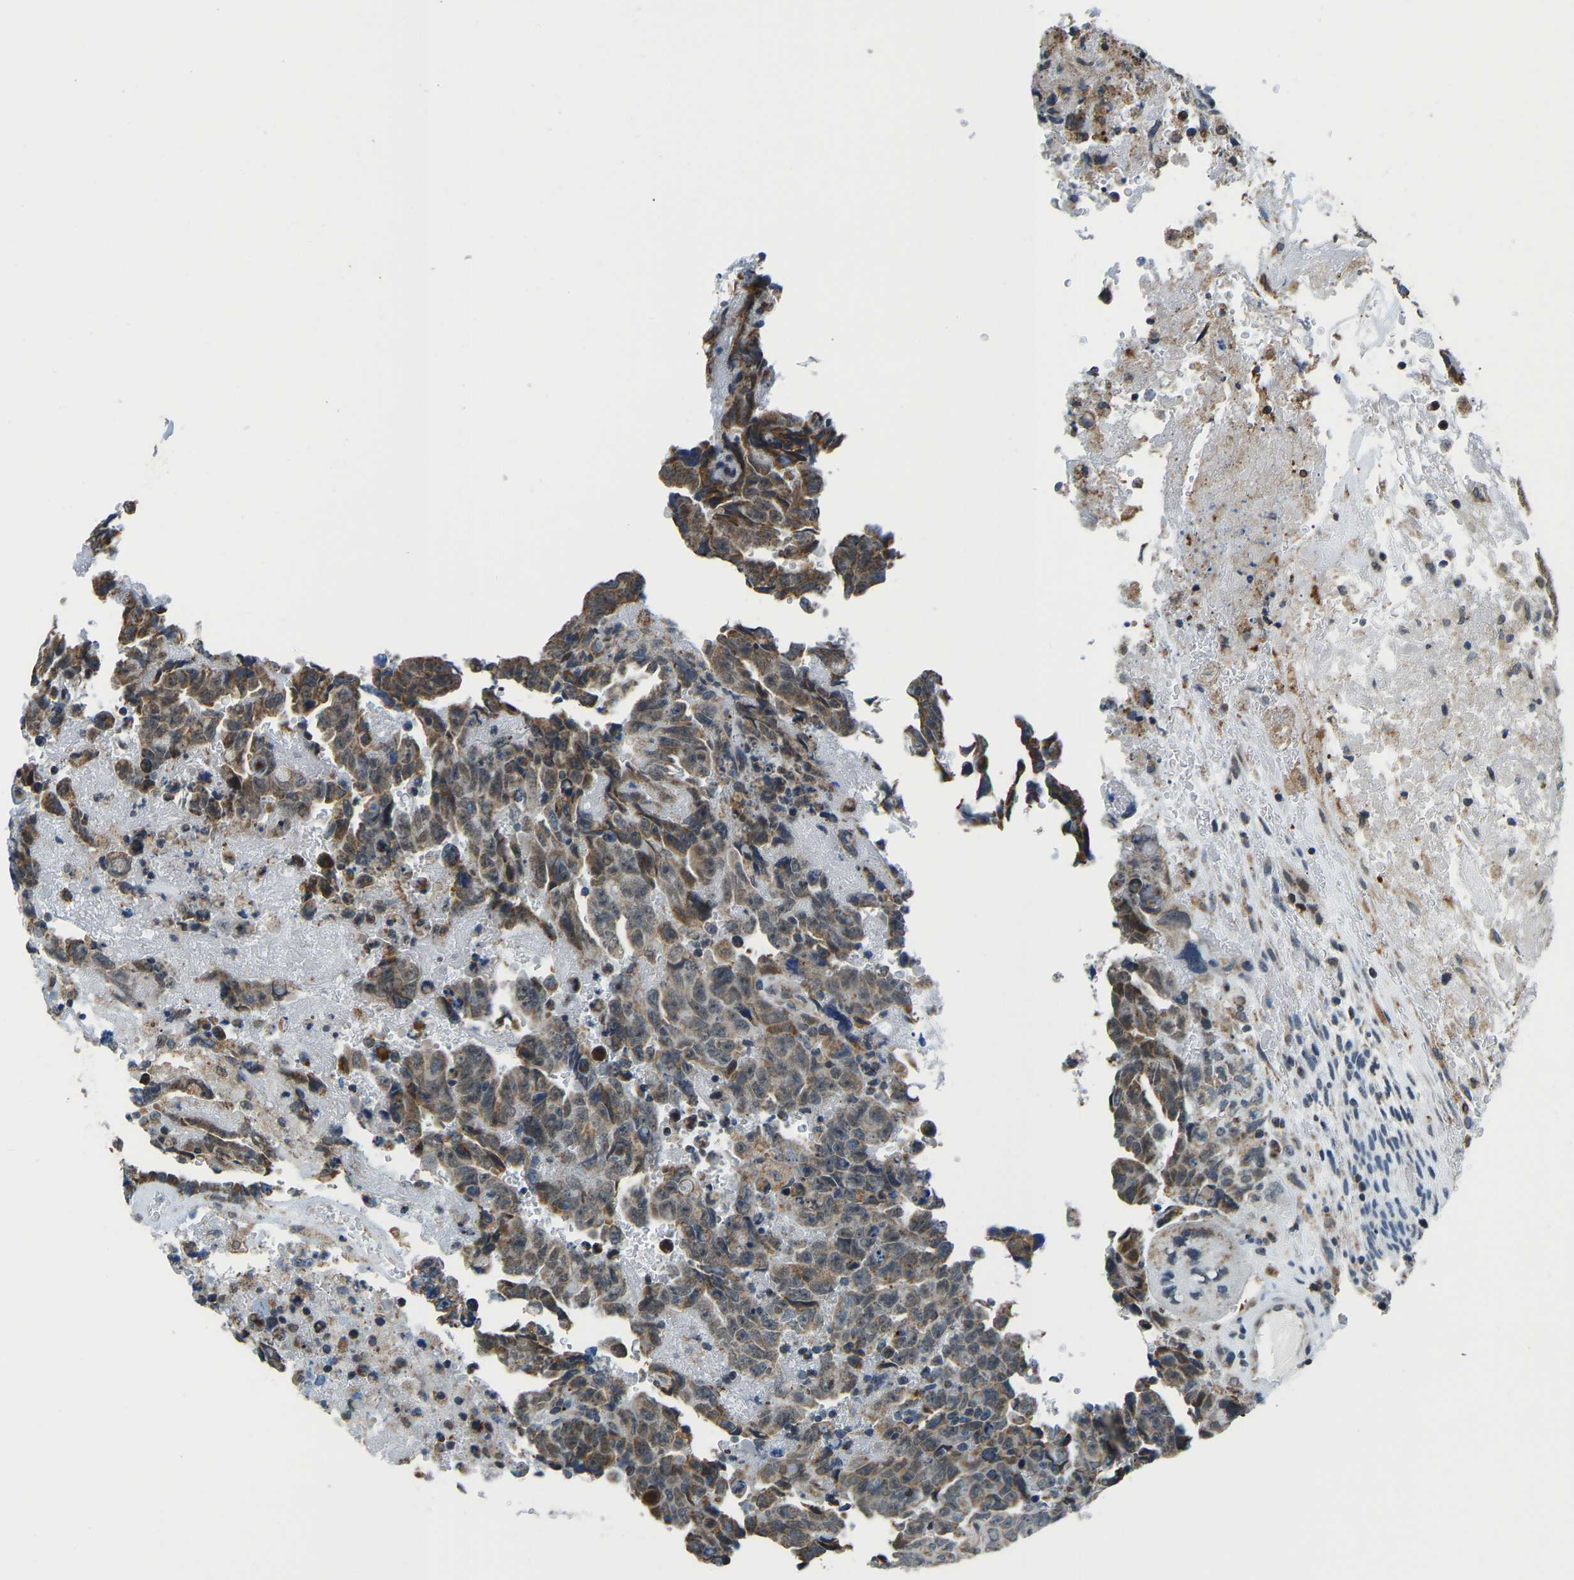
{"staining": {"intensity": "weak", "quantity": ">75%", "location": "cytoplasmic/membranous"}, "tissue": "testis cancer", "cell_type": "Tumor cells", "image_type": "cancer", "snomed": [{"axis": "morphology", "description": "Carcinoma, Embryonal, NOS"}, {"axis": "topography", "description": "Testis"}], "caption": "This is a micrograph of immunohistochemistry staining of embryonal carcinoma (testis), which shows weak staining in the cytoplasmic/membranous of tumor cells.", "gene": "RBM33", "patient": {"sex": "male", "age": 28}}